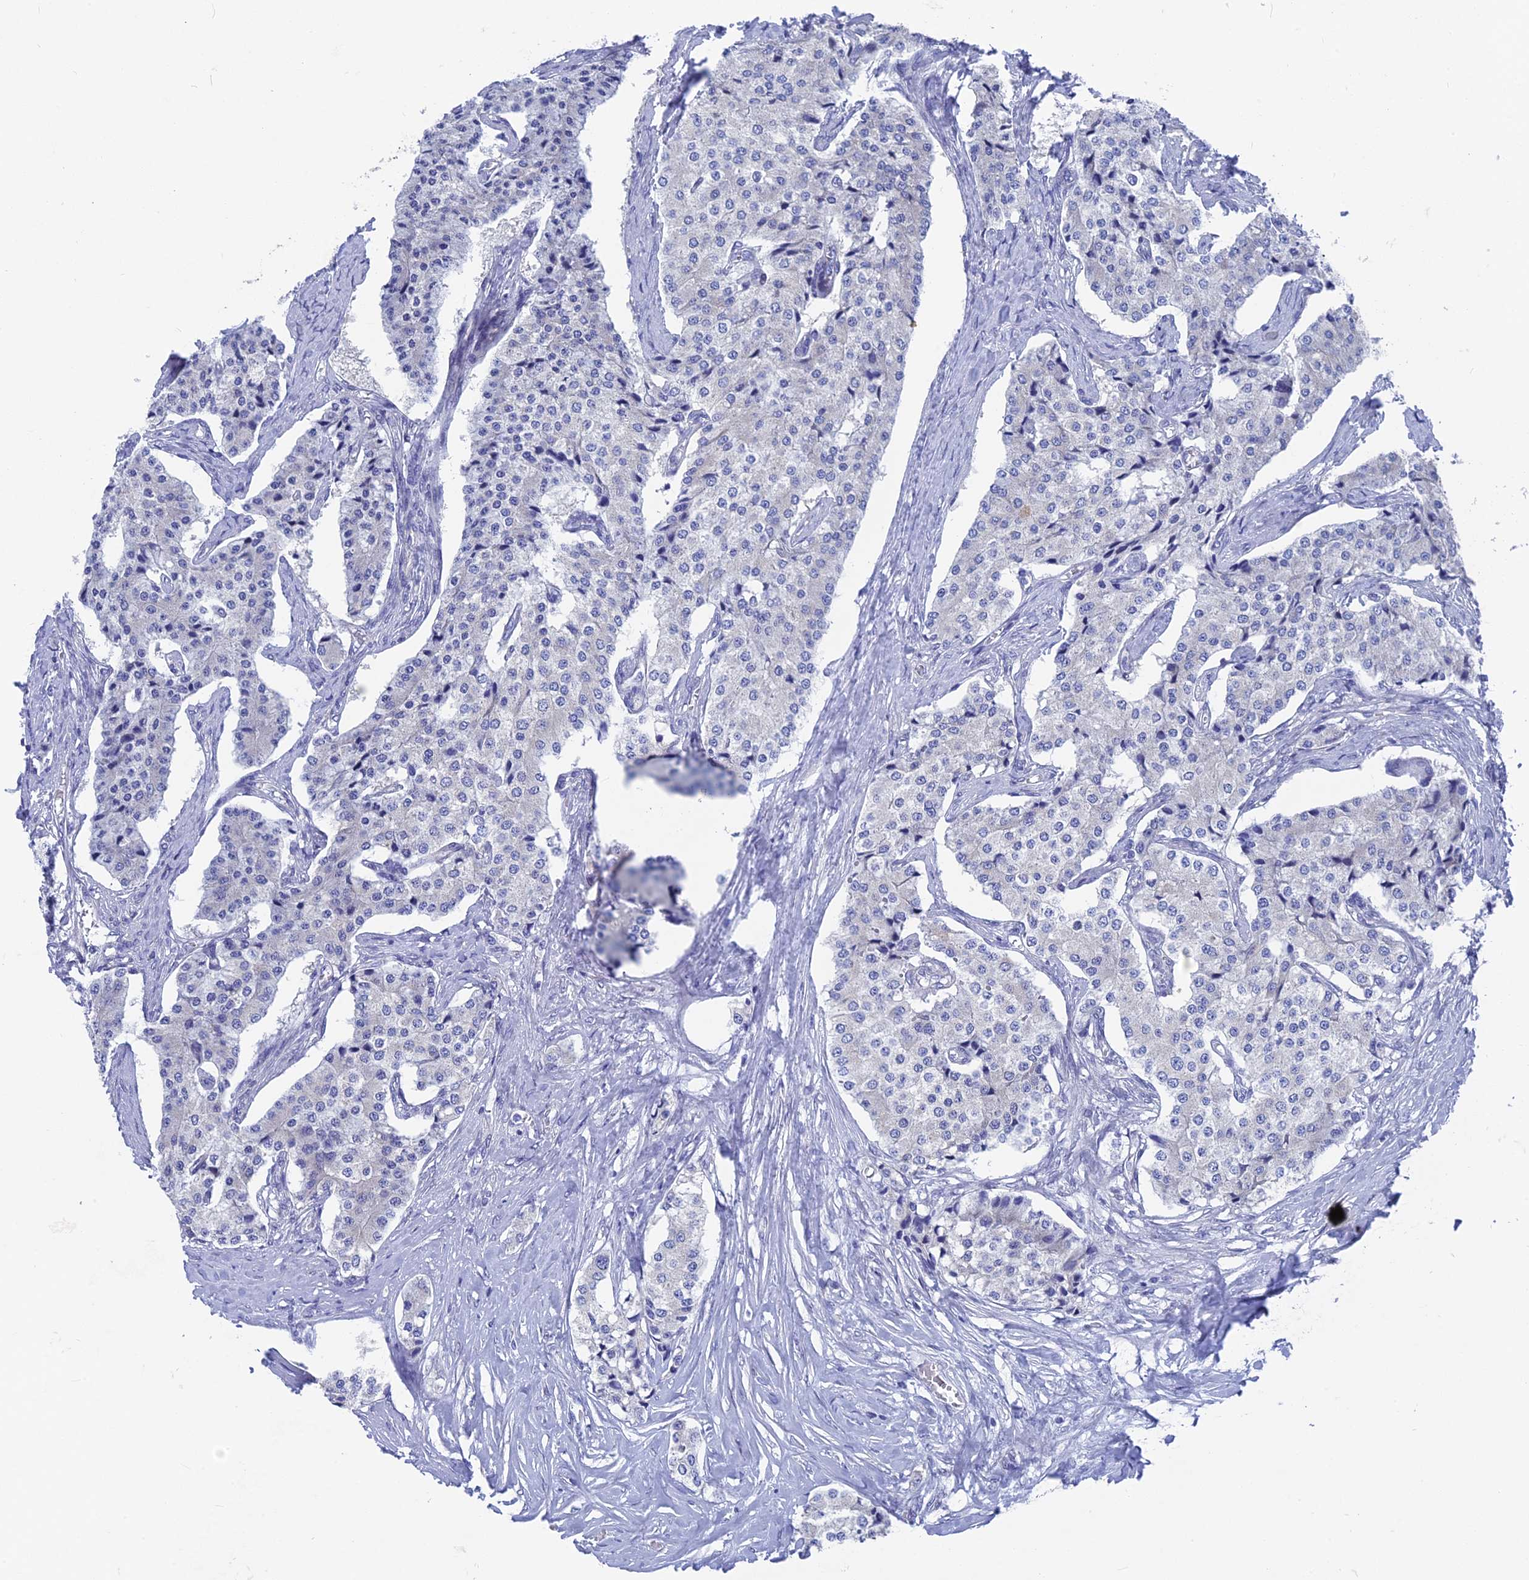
{"staining": {"intensity": "negative", "quantity": "none", "location": "none"}, "tissue": "carcinoid", "cell_type": "Tumor cells", "image_type": "cancer", "snomed": [{"axis": "morphology", "description": "Carcinoid, malignant, NOS"}, {"axis": "topography", "description": "Colon"}], "caption": "Protein analysis of carcinoid displays no significant expression in tumor cells.", "gene": "AK4", "patient": {"sex": "female", "age": 52}}